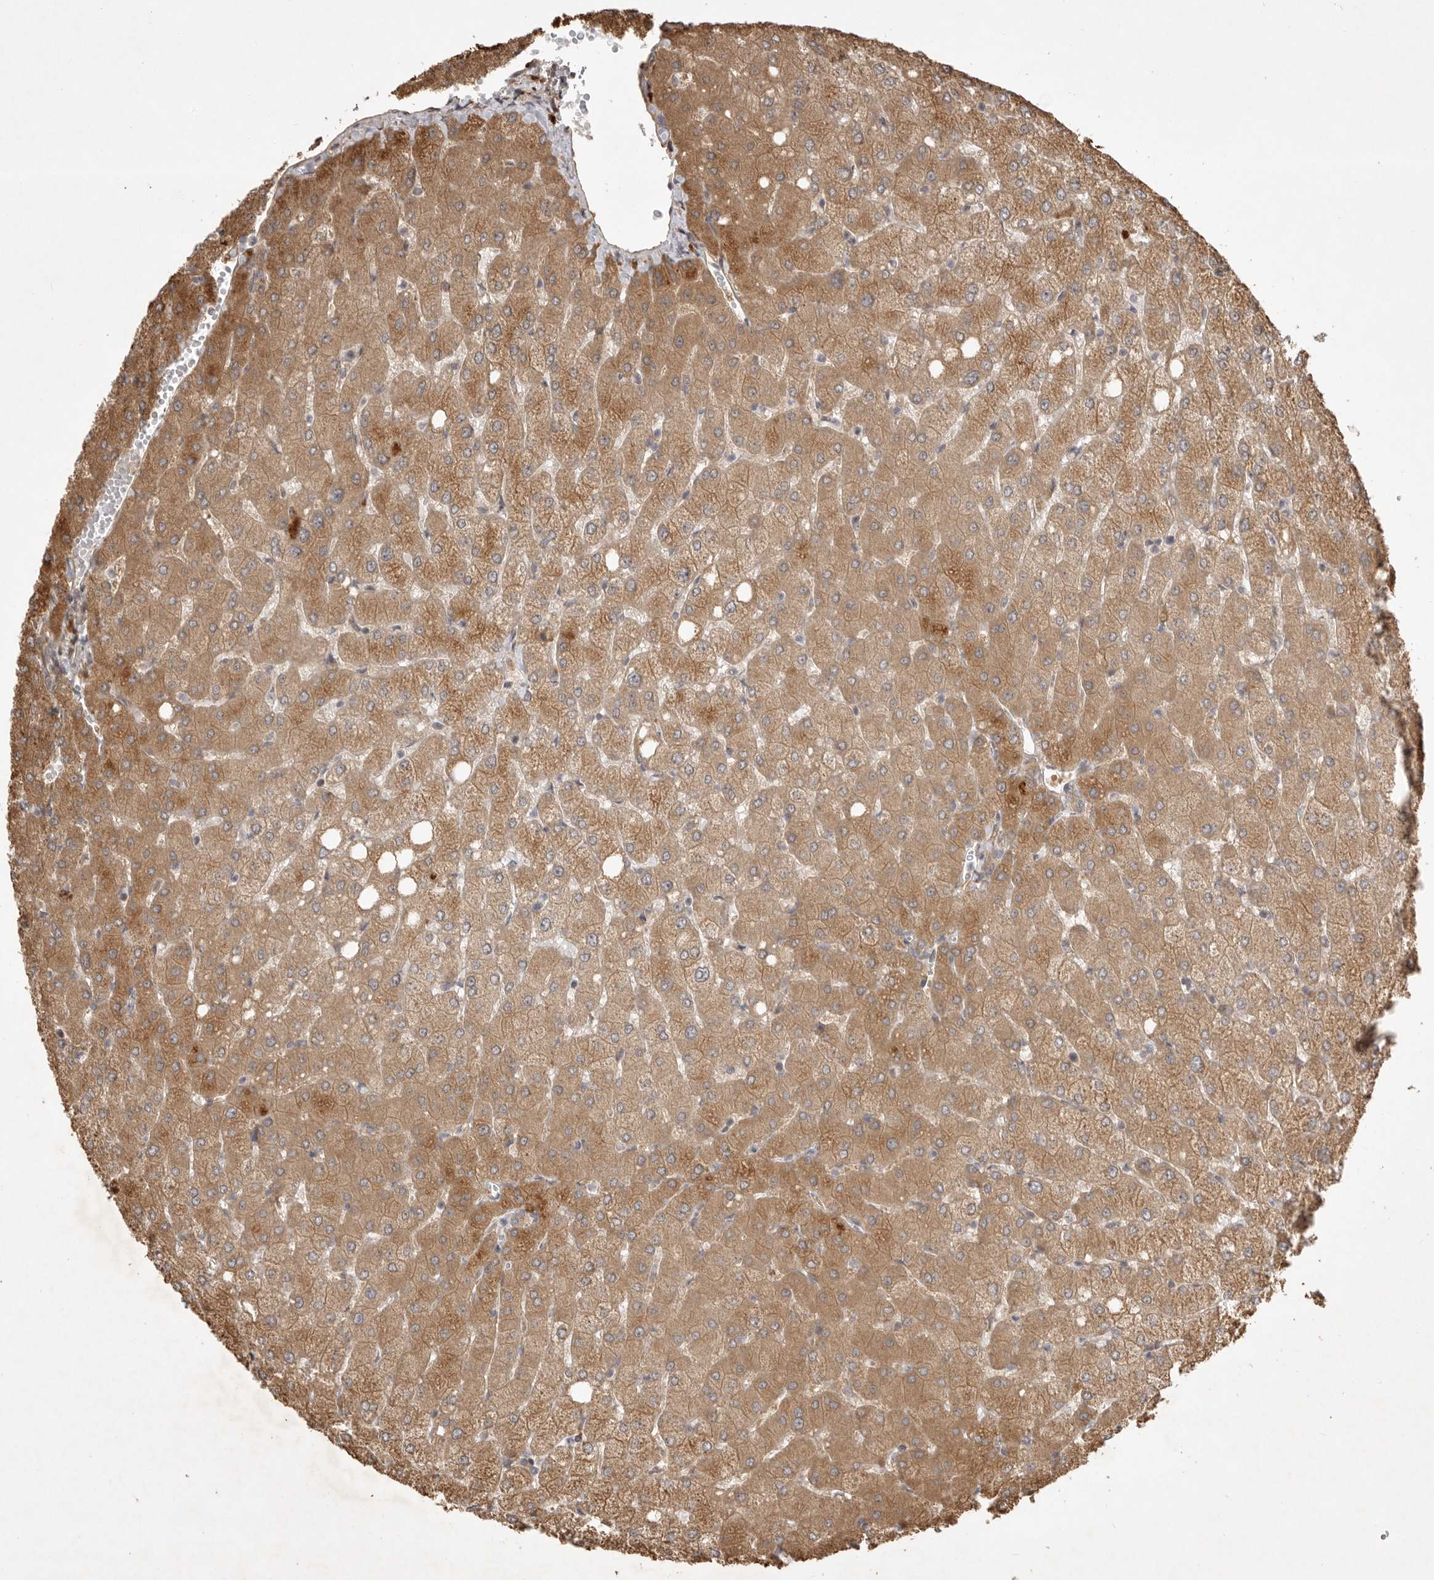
{"staining": {"intensity": "moderate", "quantity": ">75%", "location": "cytoplasmic/membranous"}, "tissue": "liver", "cell_type": "Cholangiocytes", "image_type": "normal", "snomed": [{"axis": "morphology", "description": "Normal tissue, NOS"}, {"axis": "topography", "description": "Liver"}], "caption": "Immunohistochemical staining of unremarkable liver reveals moderate cytoplasmic/membranous protein expression in approximately >75% of cholangiocytes. (brown staining indicates protein expression, while blue staining denotes nuclei).", "gene": "DPH7", "patient": {"sex": "female", "age": 54}}